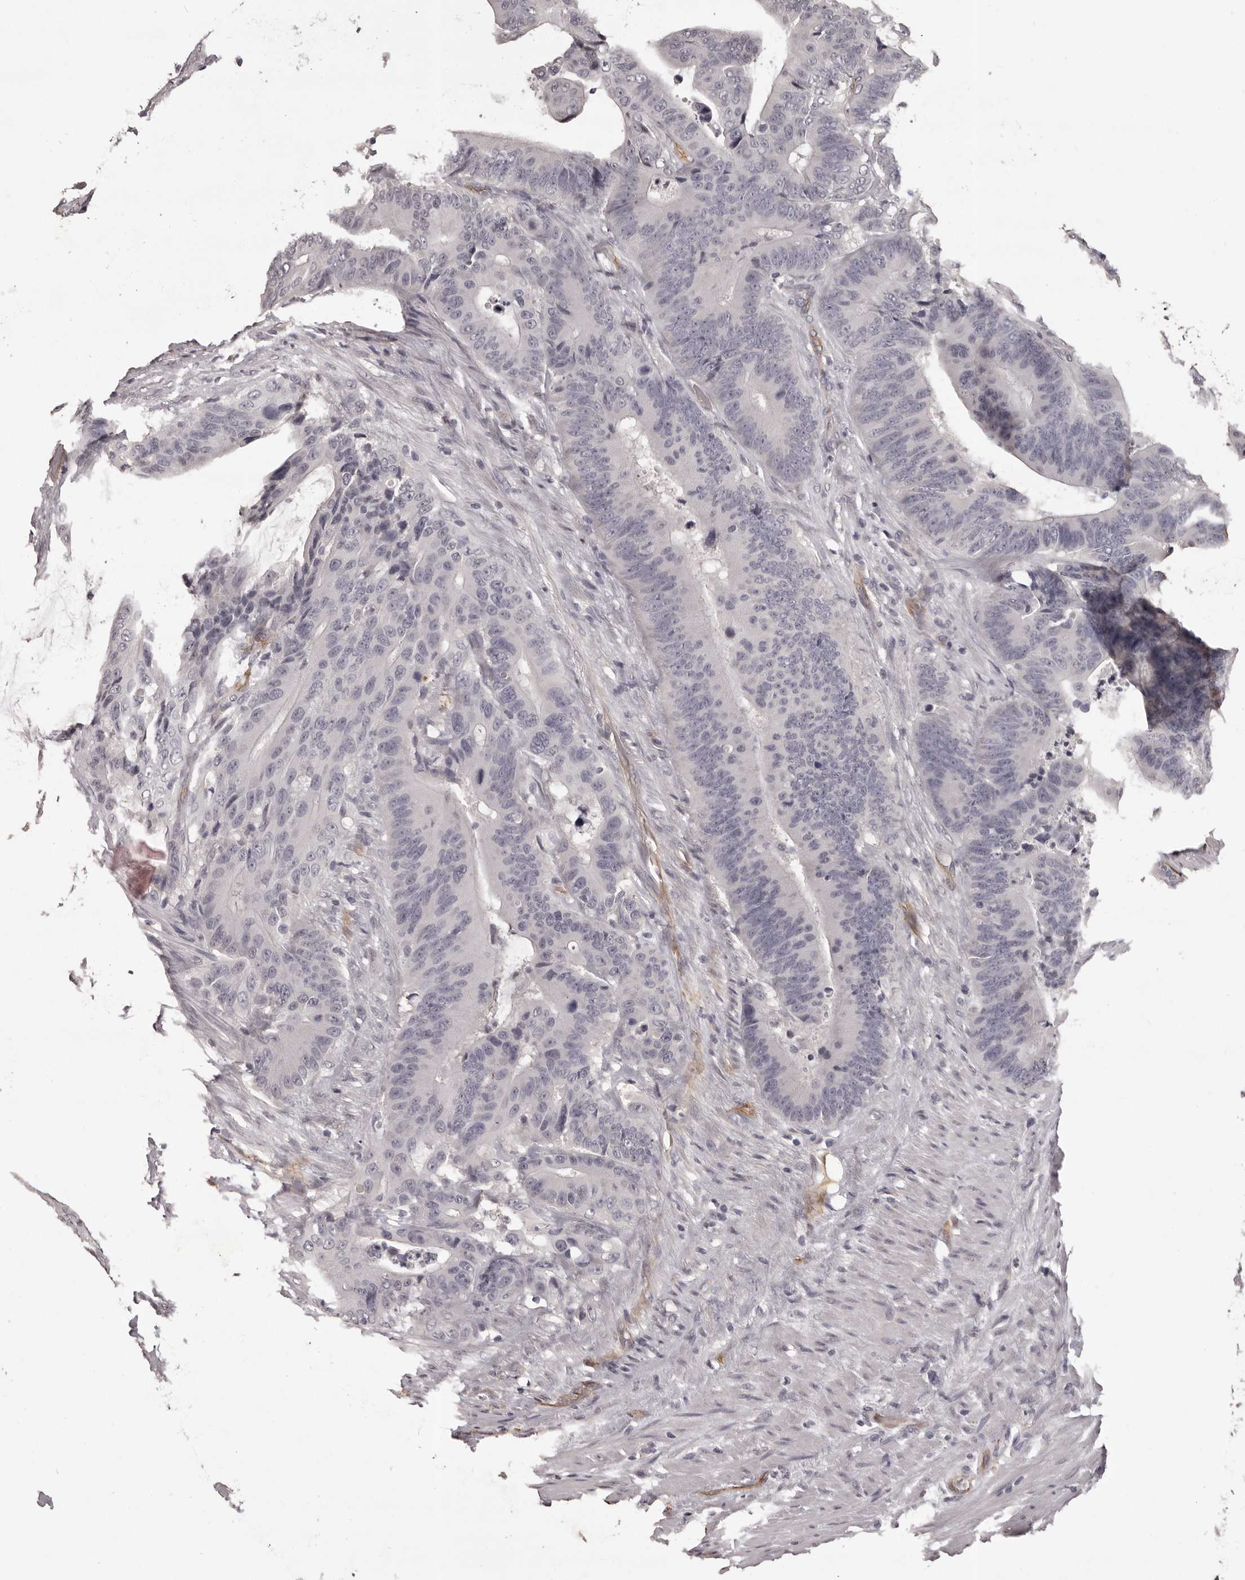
{"staining": {"intensity": "negative", "quantity": "none", "location": "none"}, "tissue": "colorectal cancer", "cell_type": "Tumor cells", "image_type": "cancer", "snomed": [{"axis": "morphology", "description": "Adenocarcinoma, NOS"}, {"axis": "topography", "description": "Colon"}], "caption": "Adenocarcinoma (colorectal) stained for a protein using immunohistochemistry reveals no expression tumor cells.", "gene": "GPR78", "patient": {"sex": "male", "age": 83}}